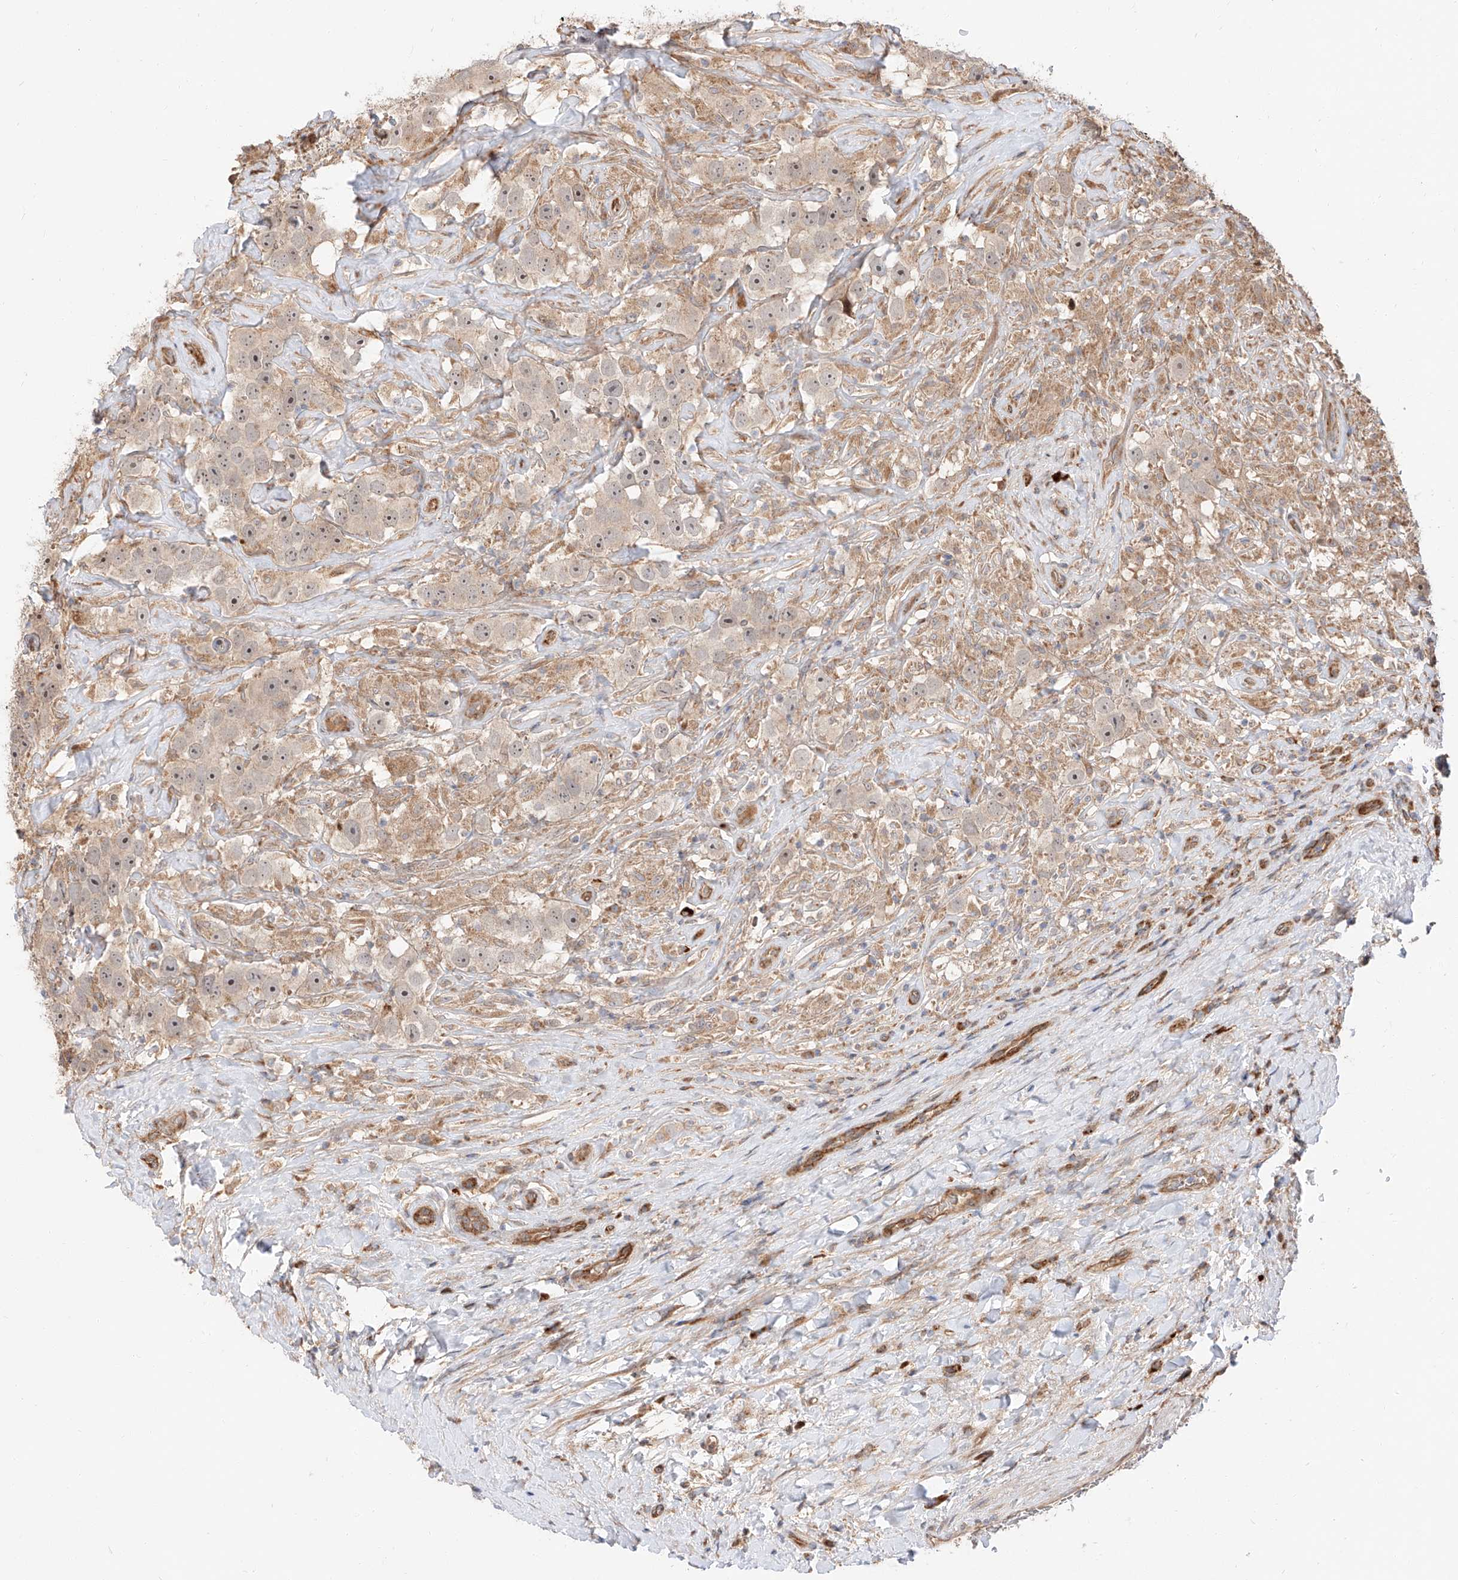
{"staining": {"intensity": "weak", "quantity": "25%-75%", "location": "cytoplasmic/membranous,nuclear"}, "tissue": "testis cancer", "cell_type": "Tumor cells", "image_type": "cancer", "snomed": [{"axis": "morphology", "description": "Seminoma, NOS"}, {"axis": "topography", "description": "Testis"}], "caption": "Testis cancer (seminoma) stained with DAB (3,3'-diaminobenzidine) immunohistochemistry reveals low levels of weak cytoplasmic/membranous and nuclear staining in approximately 25%-75% of tumor cells.", "gene": "DIRAS3", "patient": {"sex": "male", "age": 49}}